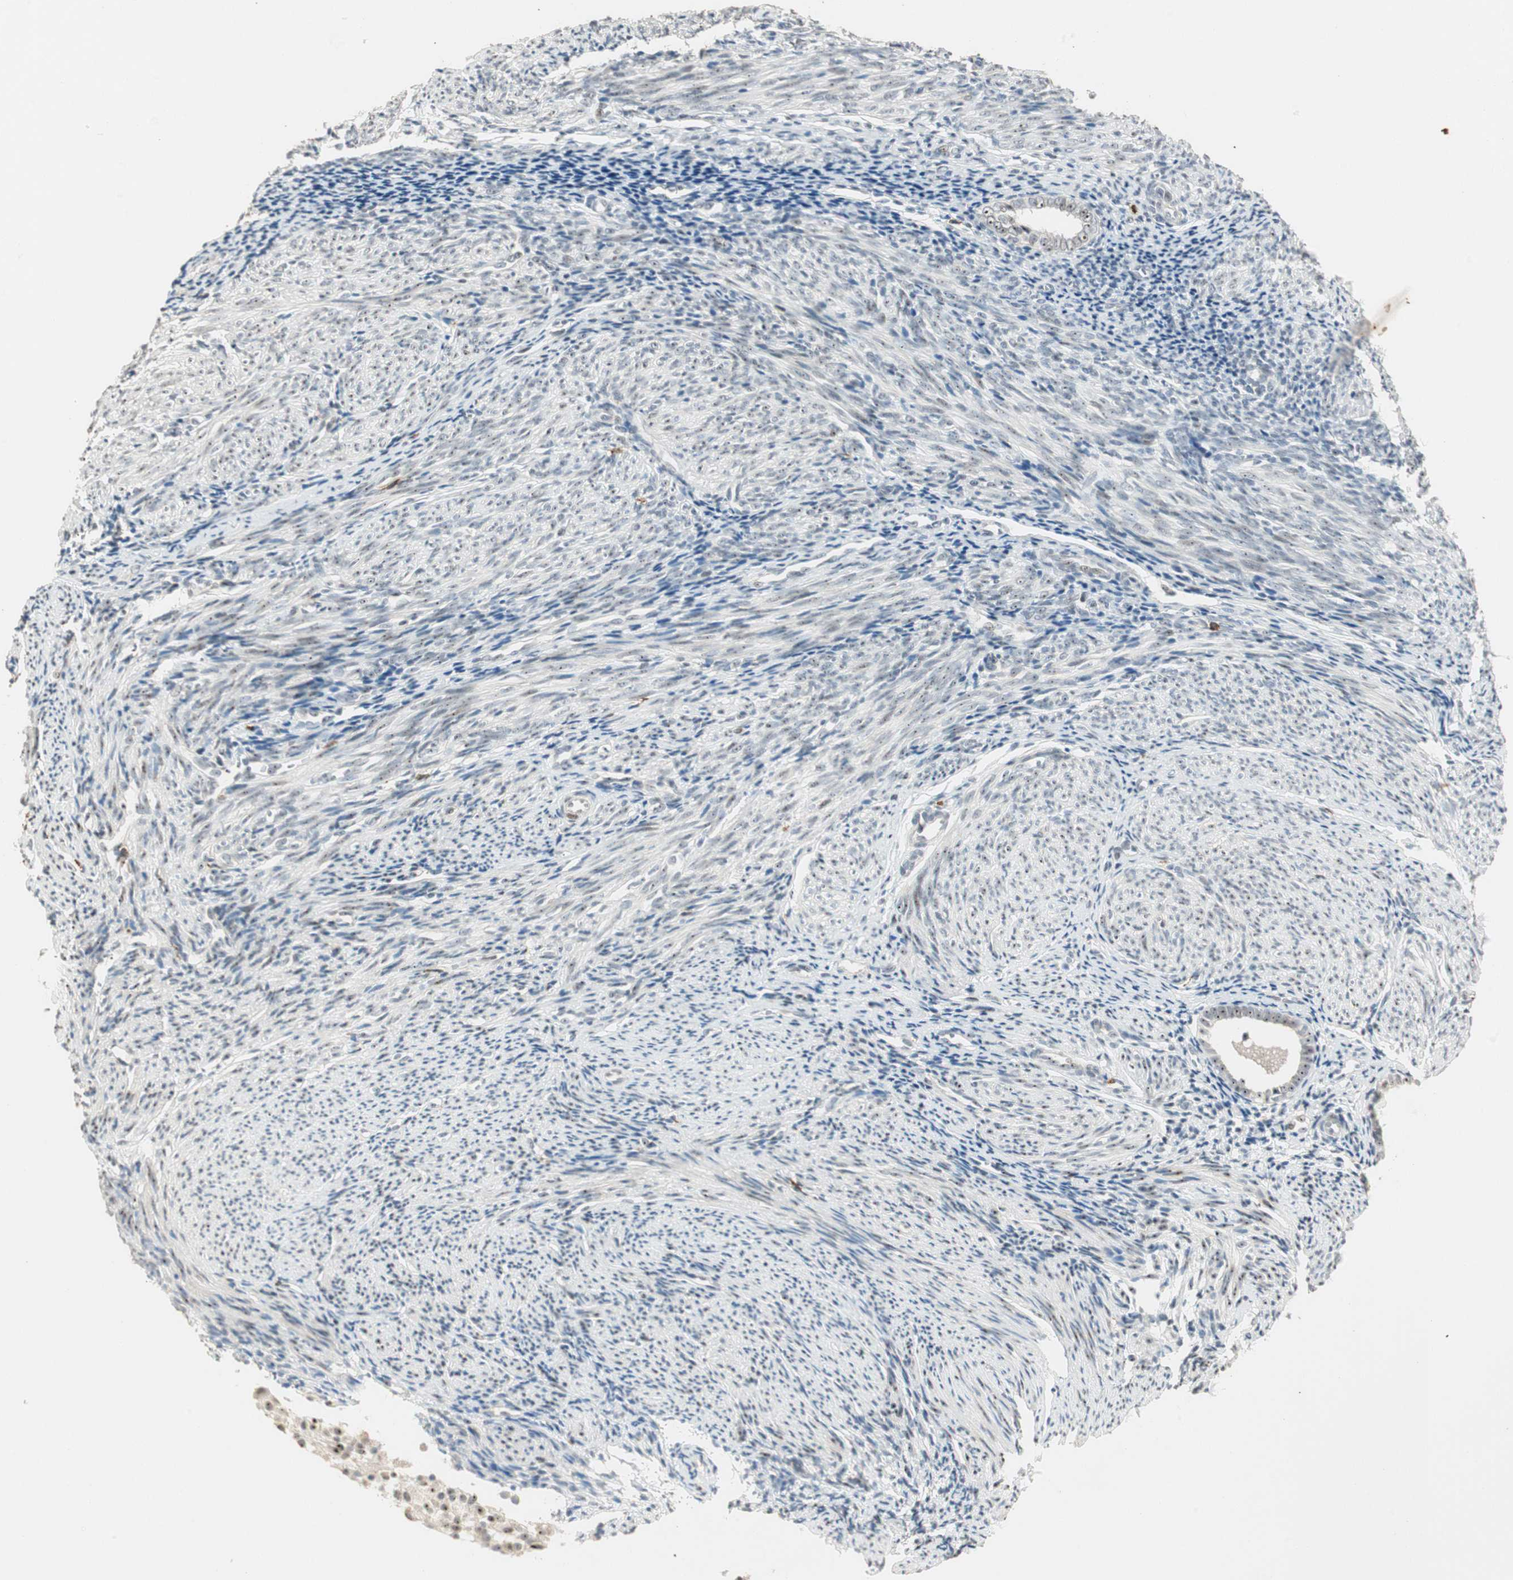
{"staining": {"intensity": "weak", "quantity": "<25%", "location": "nuclear"}, "tissue": "endometrium", "cell_type": "Cells in endometrial stroma", "image_type": "normal", "snomed": [{"axis": "morphology", "description": "Normal tissue, NOS"}, {"axis": "topography", "description": "Smooth muscle"}, {"axis": "topography", "description": "Endometrium"}], "caption": "Immunohistochemistry of benign human endometrium shows no staining in cells in endometrial stroma.", "gene": "ETV4", "patient": {"sex": "female", "age": 57}}